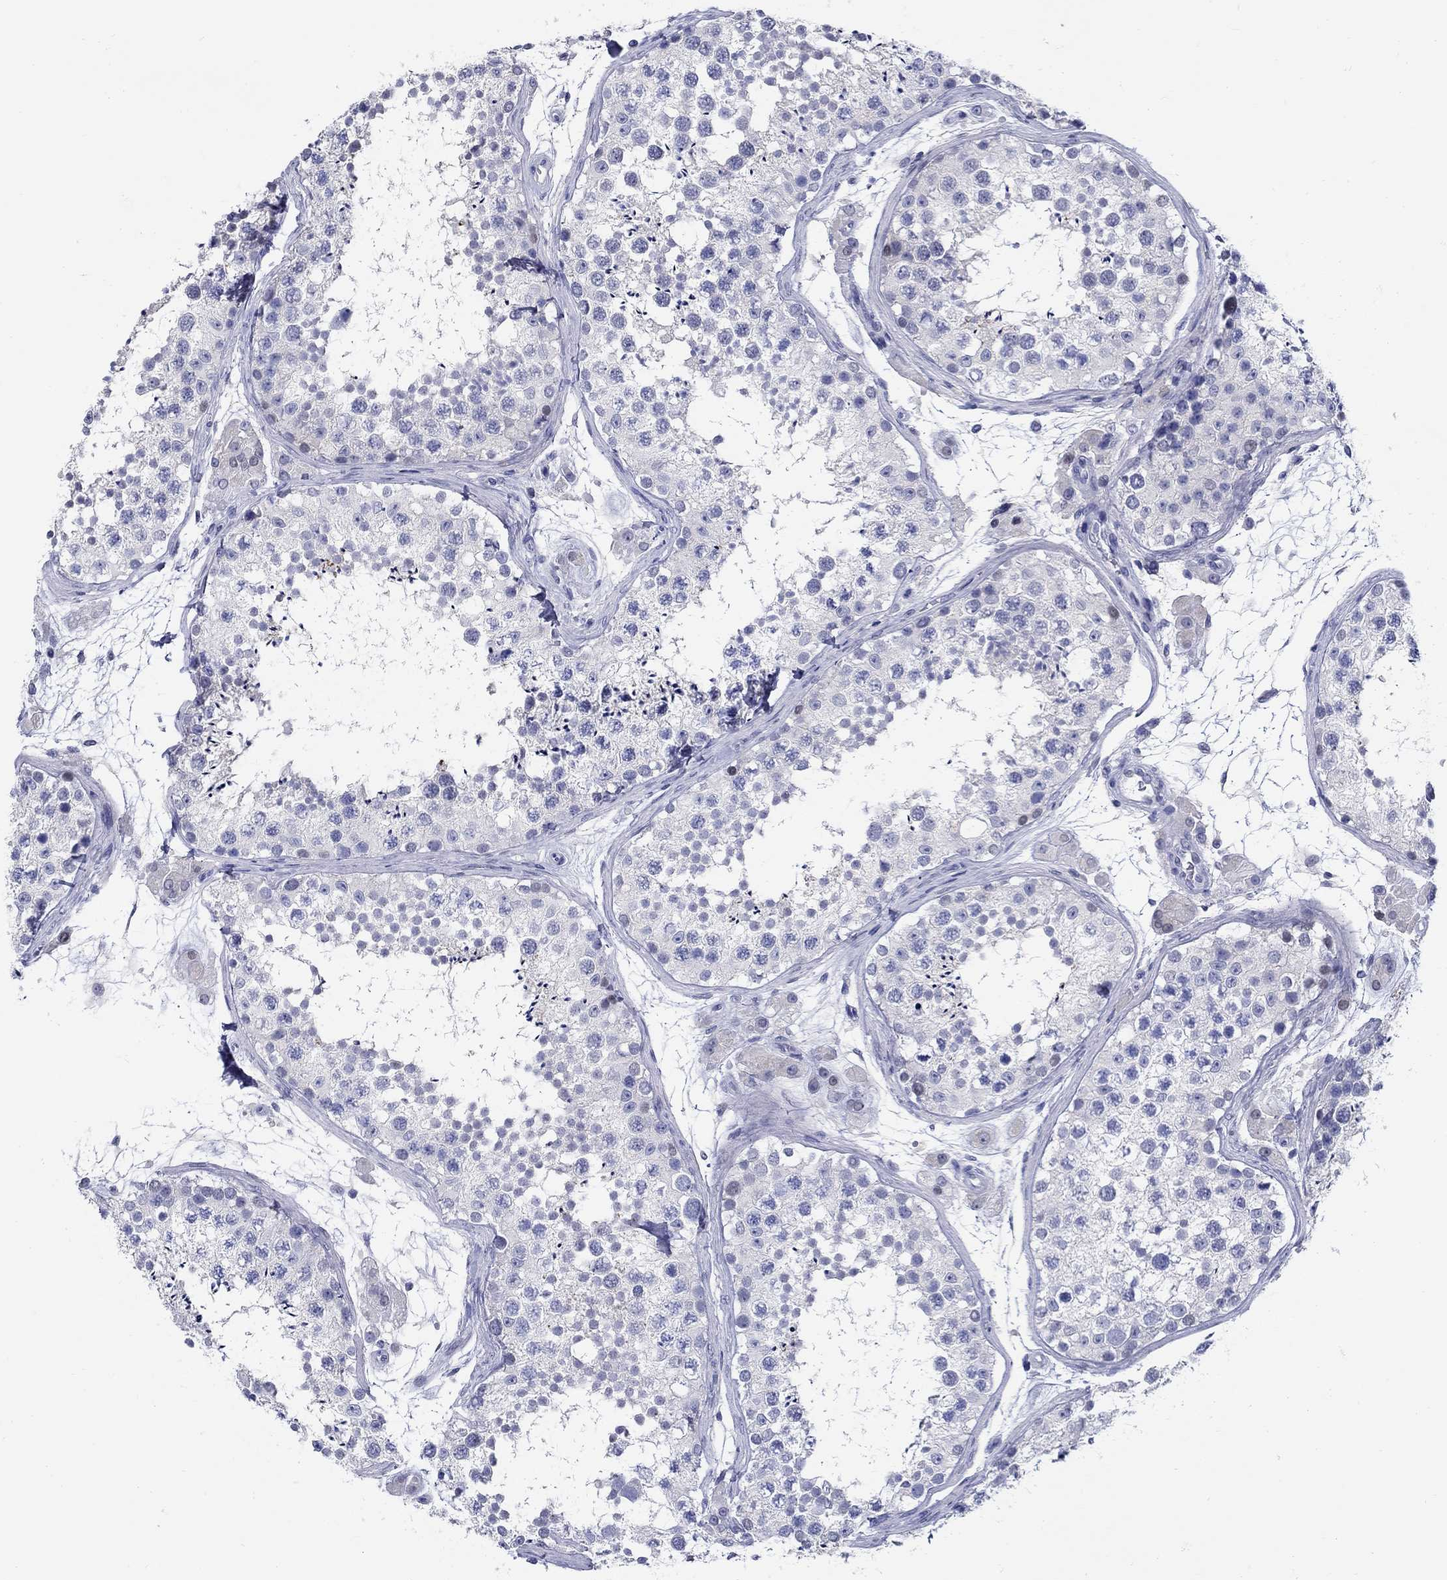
{"staining": {"intensity": "weak", "quantity": "<25%", "location": "nuclear"}, "tissue": "testis", "cell_type": "Cells in seminiferous ducts", "image_type": "normal", "snomed": [{"axis": "morphology", "description": "Normal tissue, NOS"}, {"axis": "topography", "description": "Testis"}], "caption": "This is an IHC micrograph of normal testis. There is no positivity in cells in seminiferous ducts.", "gene": "CRYGS", "patient": {"sex": "male", "age": 41}}